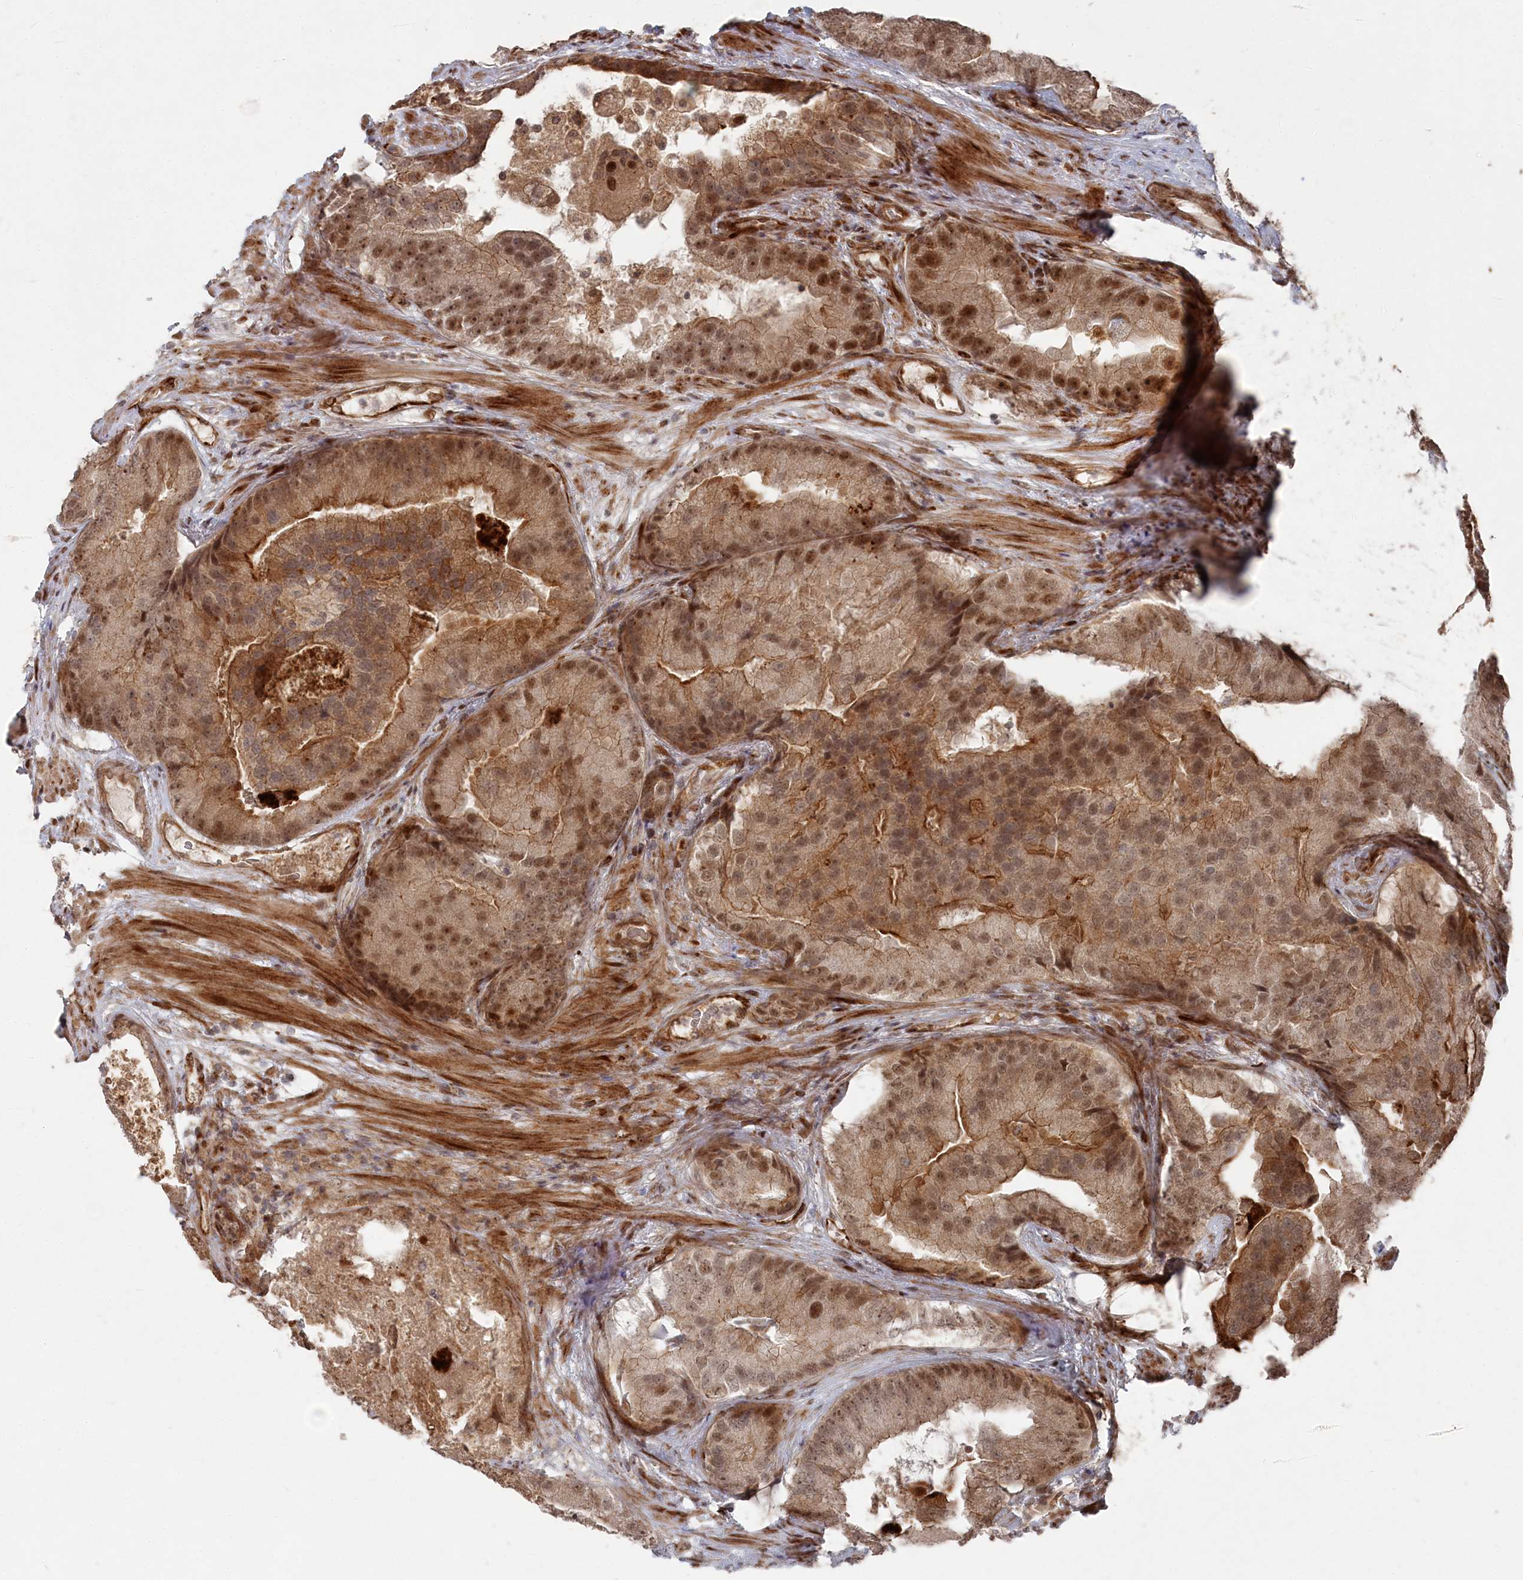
{"staining": {"intensity": "moderate", "quantity": ">75%", "location": "cytoplasmic/membranous,nuclear"}, "tissue": "prostate cancer", "cell_type": "Tumor cells", "image_type": "cancer", "snomed": [{"axis": "morphology", "description": "Adenocarcinoma, High grade"}, {"axis": "topography", "description": "Prostate"}], "caption": "Prostate cancer (high-grade adenocarcinoma) stained with IHC shows moderate cytoplasmic/membranous and nuclear expression in approximately >75% of tumor cells.", "gene": "POLR3A", "patient": {"sex": "male", "age": 70}}